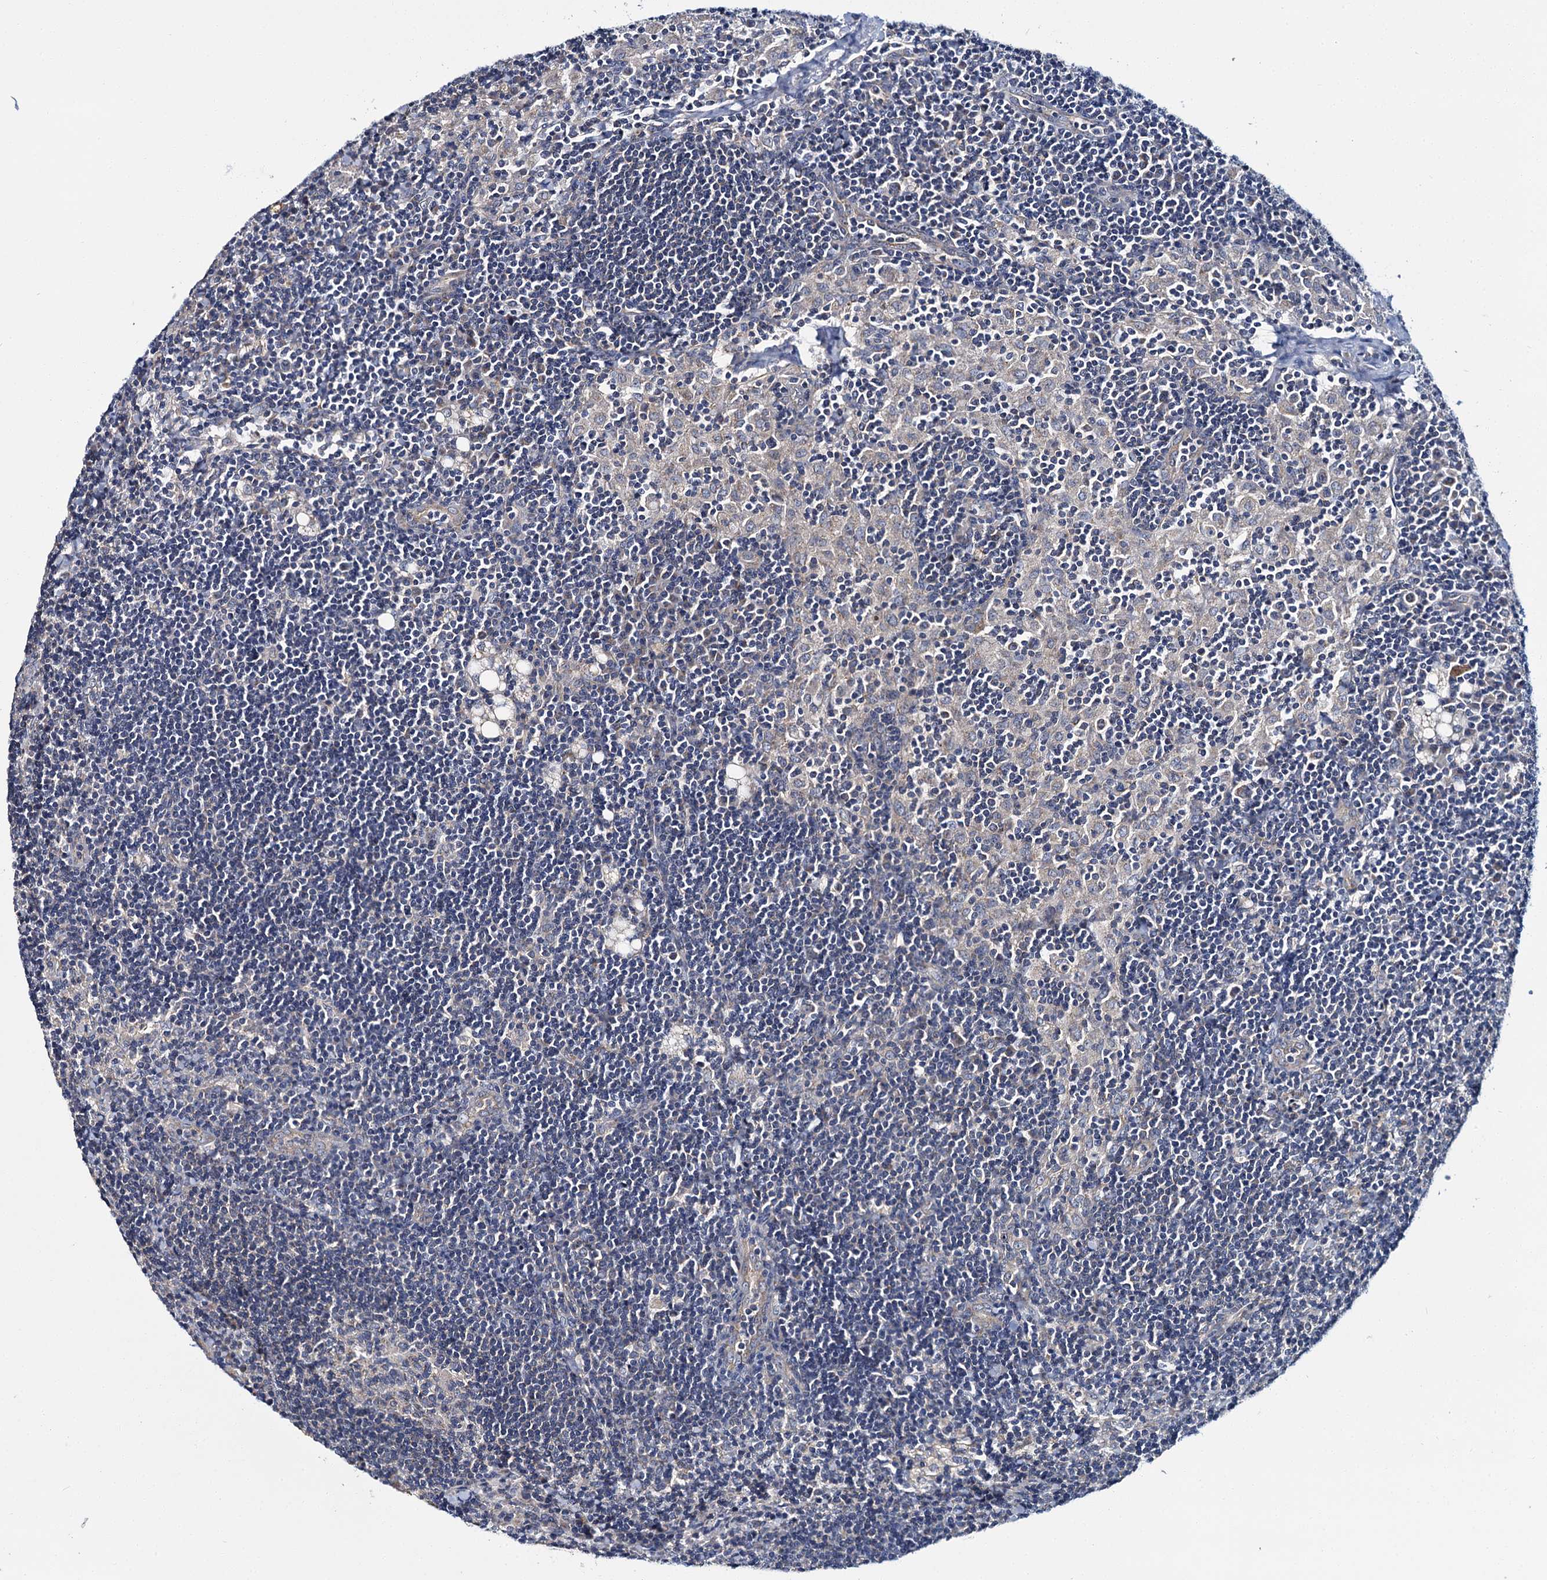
{"staining": {"intensity": "negative", "quantity": "none", "location": "none"}, "tissue": "lymph node", "cell_type": "Germinal center cells", "image_type": "normal", "snomed": [{"axis": "morphology", "description": "Normal tissue, NOS"}, {"axis": "topography", "description": "Lymph node"}], "caption": "Immunohistochemistry (IHC) micrograph of benign lymph node: human lymph node stained with DAB (3,3'-diaminobenzidine) reveals no significant protein positivity in germinal center cells. The staining is performed using DAB (3,3'-diaminobenzidine) brown chromogen with nuclei counter-stained in using hematoxylin.", "gene": "CEP295", "patient": {"sex": "male", "age": 24}}